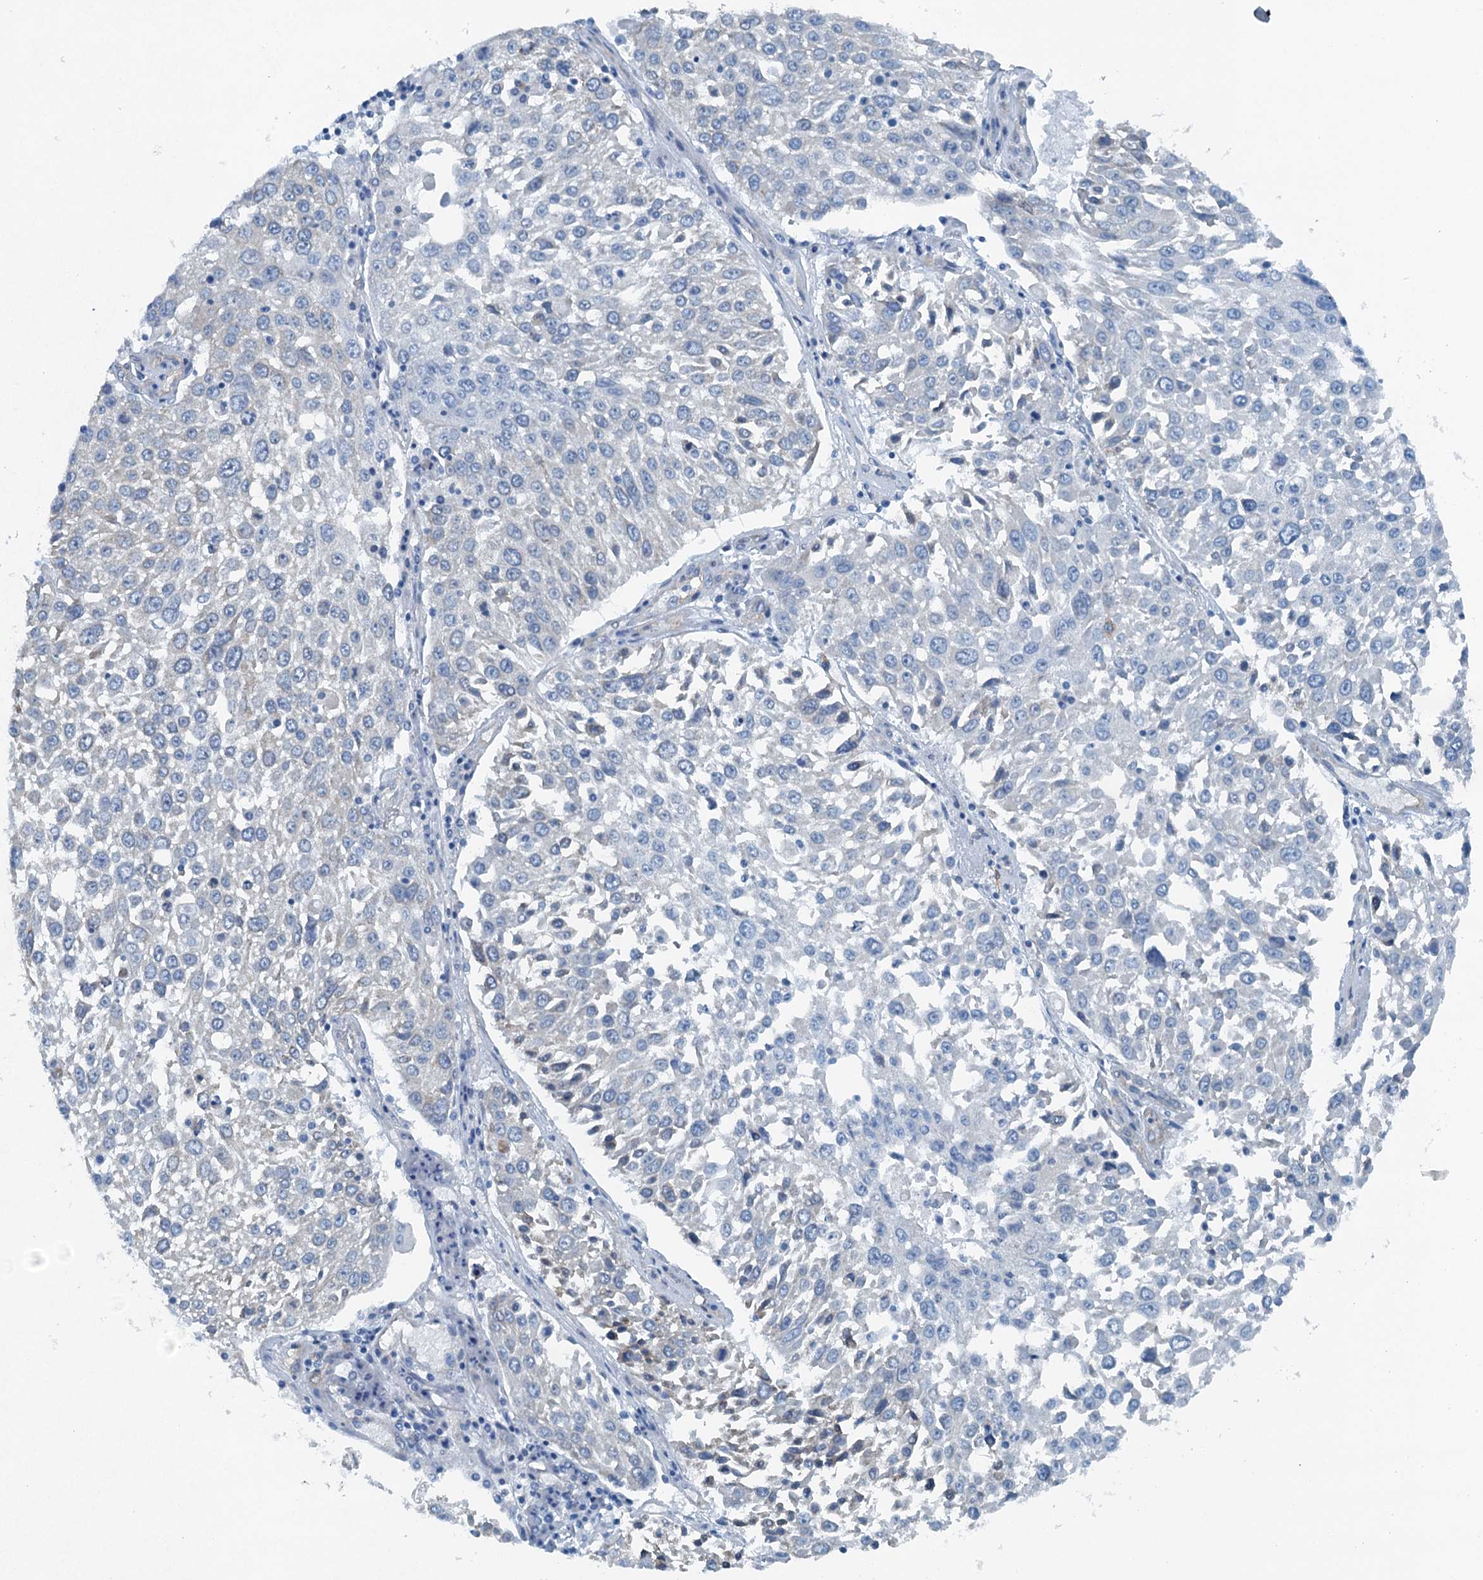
{"staining": {"intensity": "negative", "quantity": "none", "location": "none"}, "tissue": "lung cancer", "cell_type": "Tumor cells", "image_type": "cancer", "snomed": [{"axis": "morphology", "description": "Squamous cell carcinoma, NOS"}, {"axis": "topography", "description": "Lung"}], "caption": "Immunohistochemistry histopathology image of neoplastic tissue: squamous cell carcinoma (lung) stained with DAB (3,3'-diaminobenzidine) exhibits no significant protein expression in tumor cells.", "gene": "TMOD2", "patient": {"sex": "male", "age": 65}}